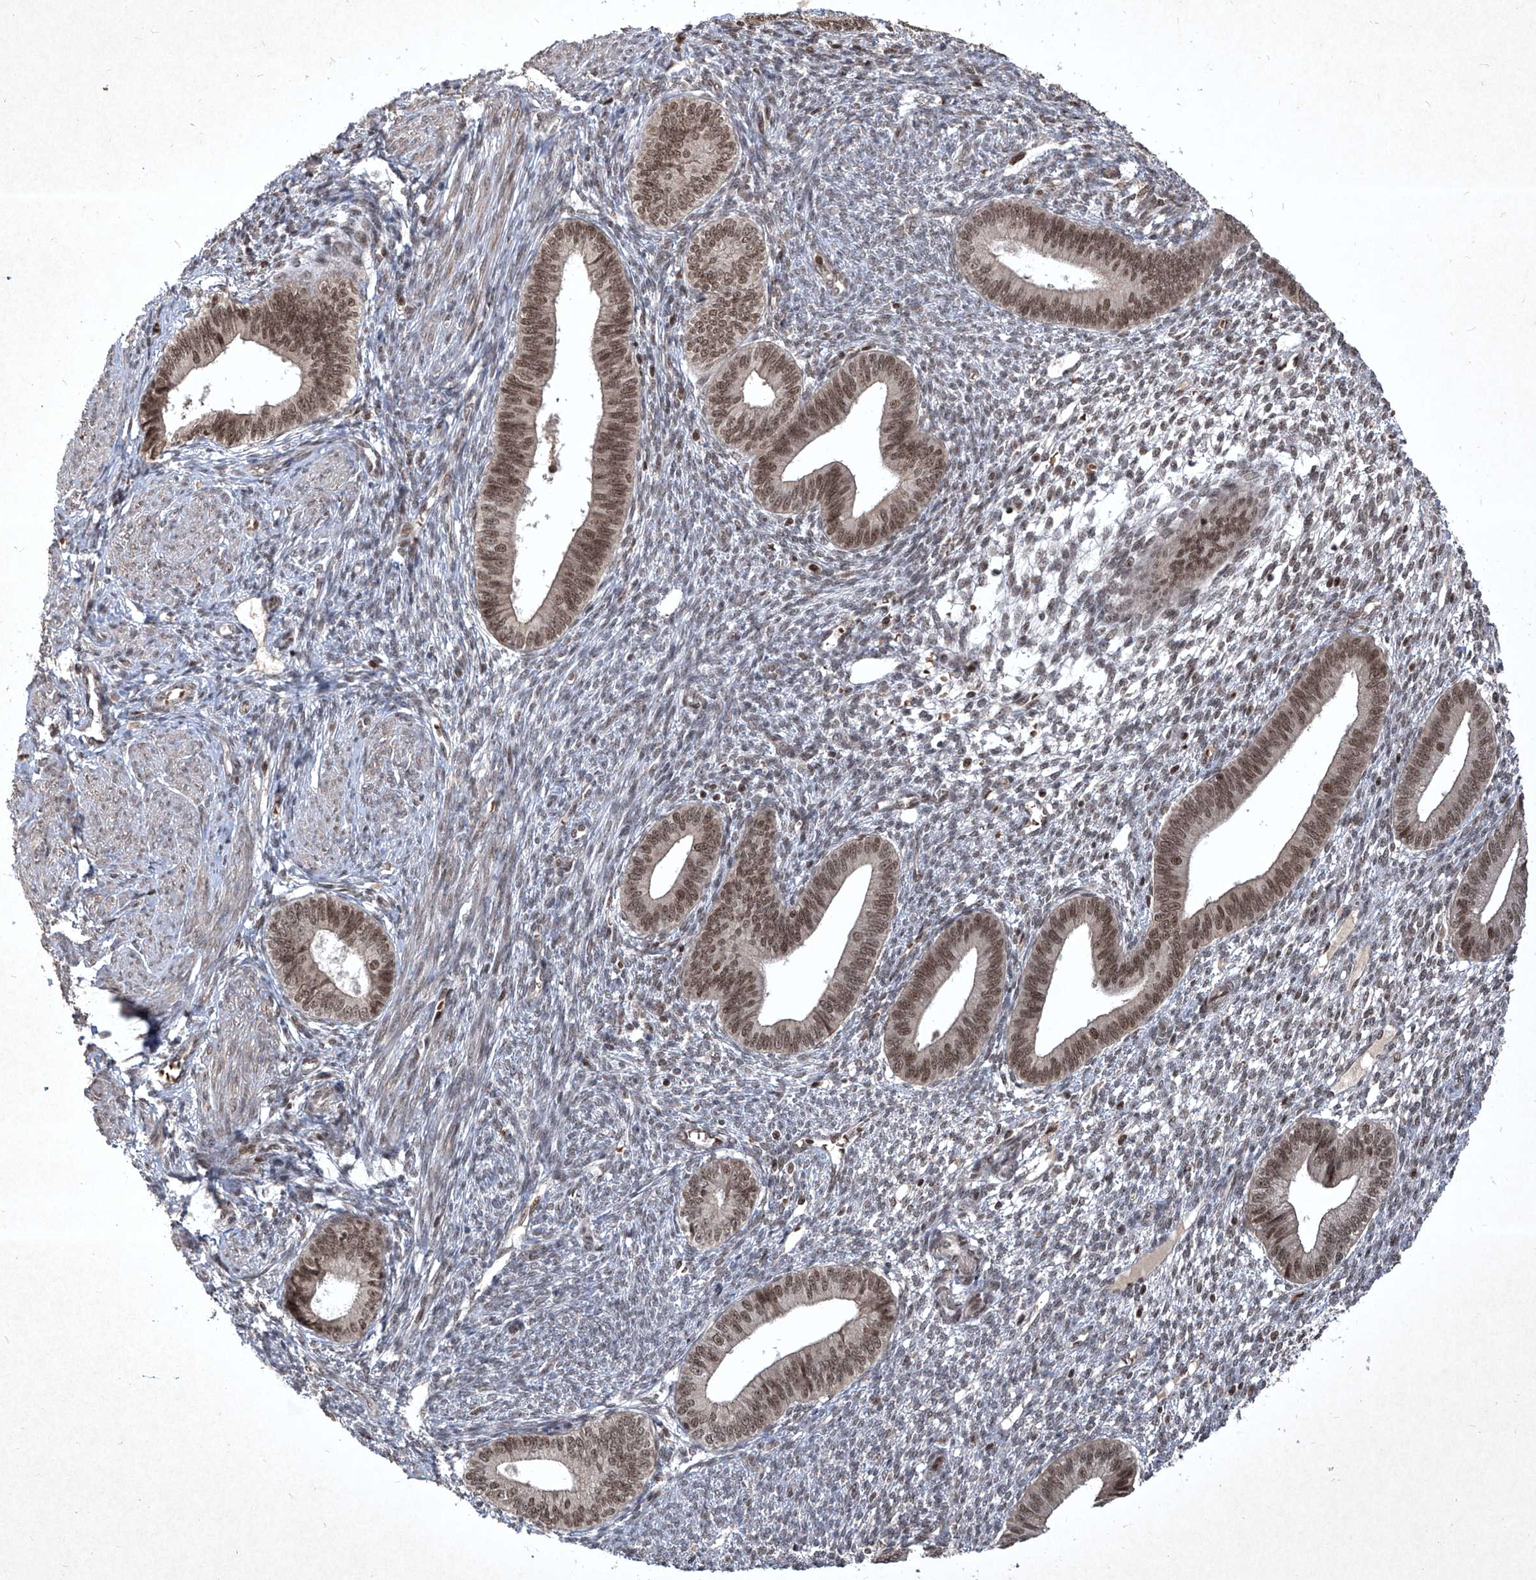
{"staining": {"intensity": "moderate", "quantity": "<25%", "location": "nuclear"}, "tissue": "endometrium", "cell_type": "Cells in endometrial stroma", "image_type": "normal", "snomed": [{"axis": "morphology", "description": "Normal tissue, NOS"}, {"axis": "topography", "description": "Endometrium"}], "caption": "Normal endometrium shows moderate nuclear expression in about <25% of cells in endometrial stroma.", "gene": "IRF2", "patient": {"sex": "female", "age": 46}}